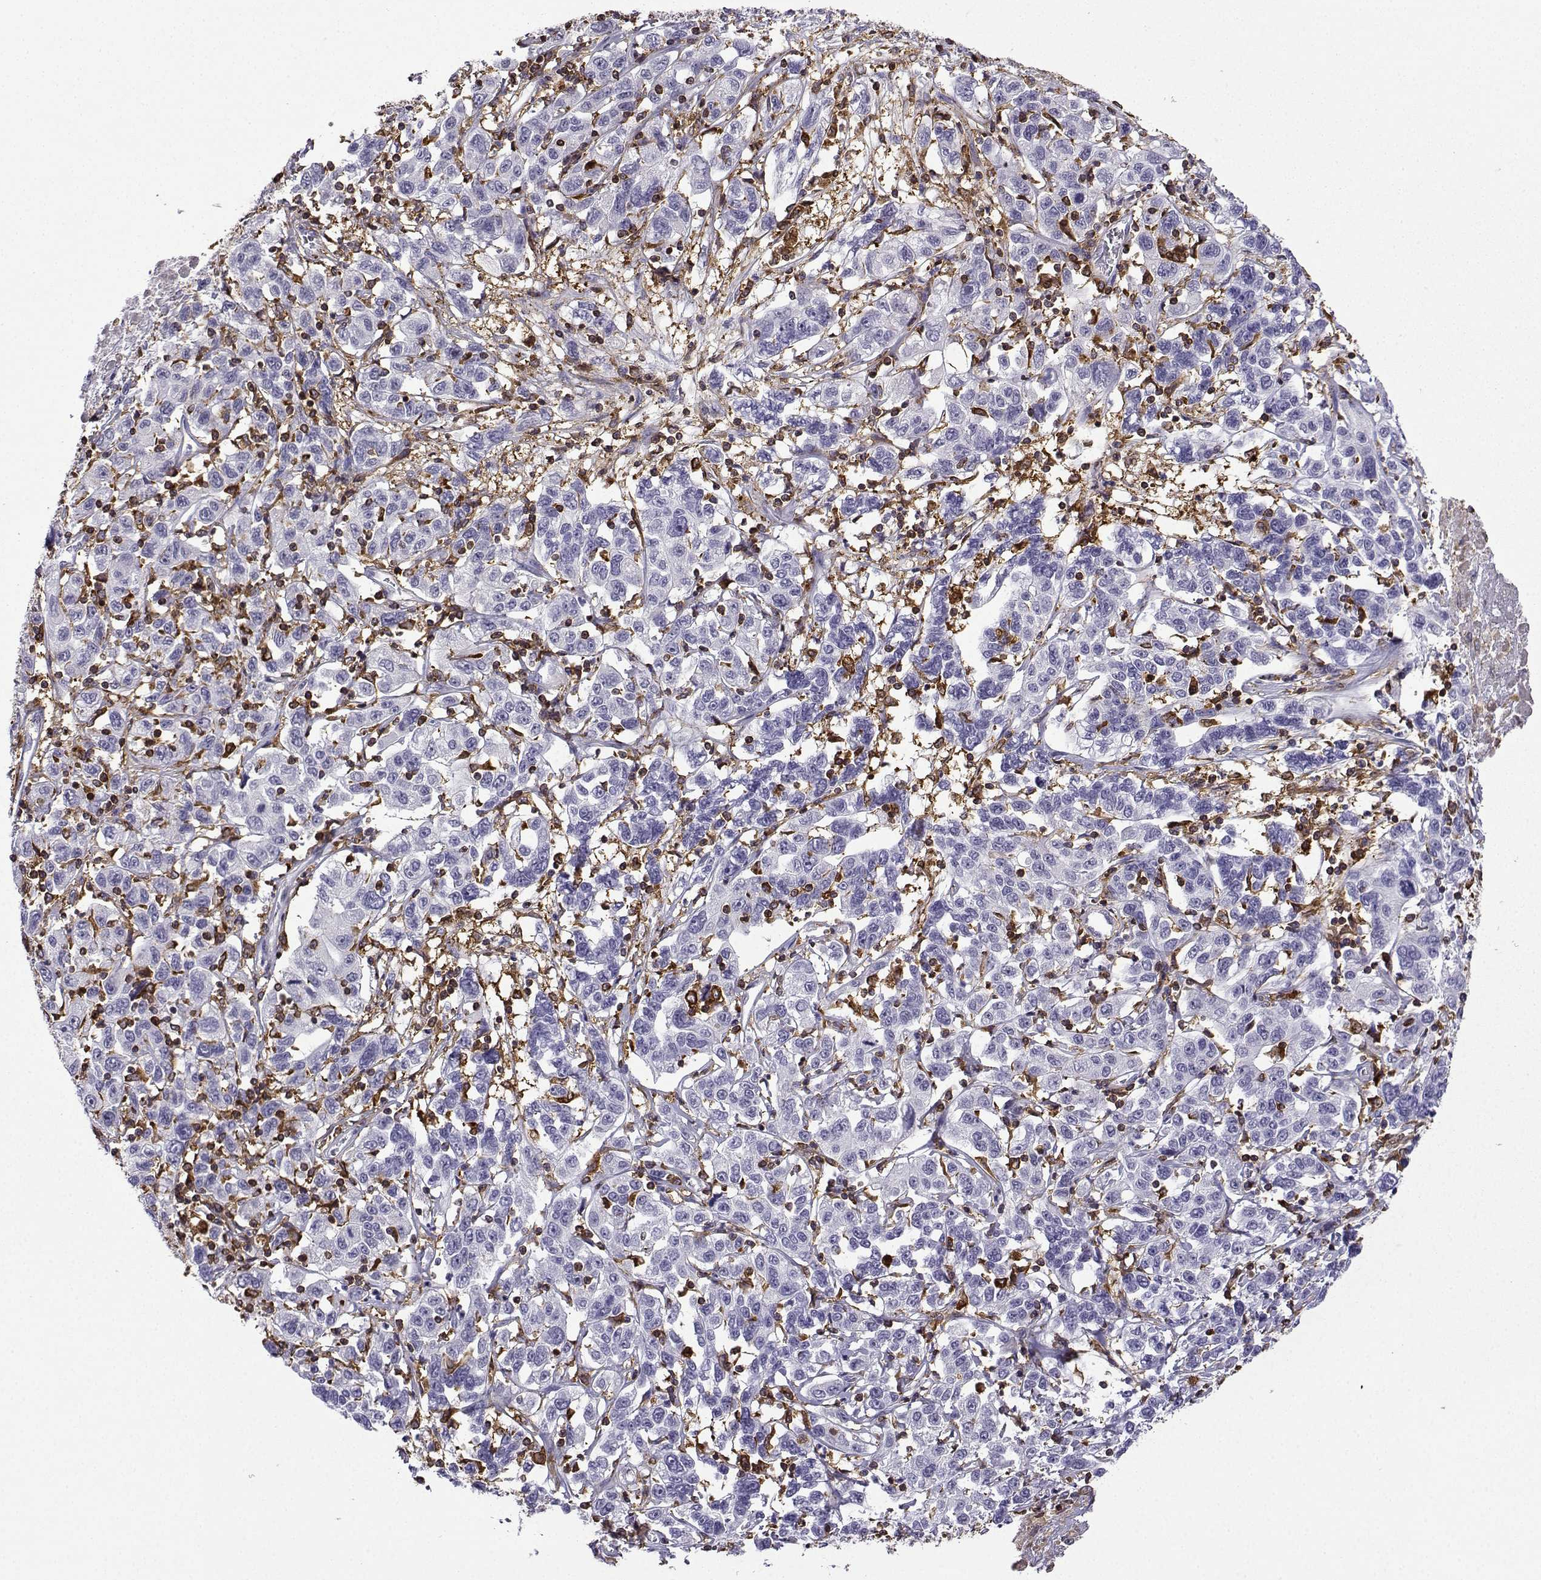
{"staining": {"intensity": "negative", "quantity": "none", "location": "none"}, "tissue": "liver cancer", "cell_type": "Tumor cells", "image_type": "cancer", "snomed": [{"axis": "morphology", "description": "Adenocarcinoma, NOS"}, {"axis": "morphology", "description": "Cholangiocarcinoma"}, {"axis": "topography", "description": "Liver"}], "caption": "Immunohistochemistry photomicrograph of human liver cancer (cholangiocarcinoma) stained for a protein (brown), which demonstrates no positivity in tumor cells.", "gene": "DOCK10", "patient": {"sex": "male", "age": 64}}